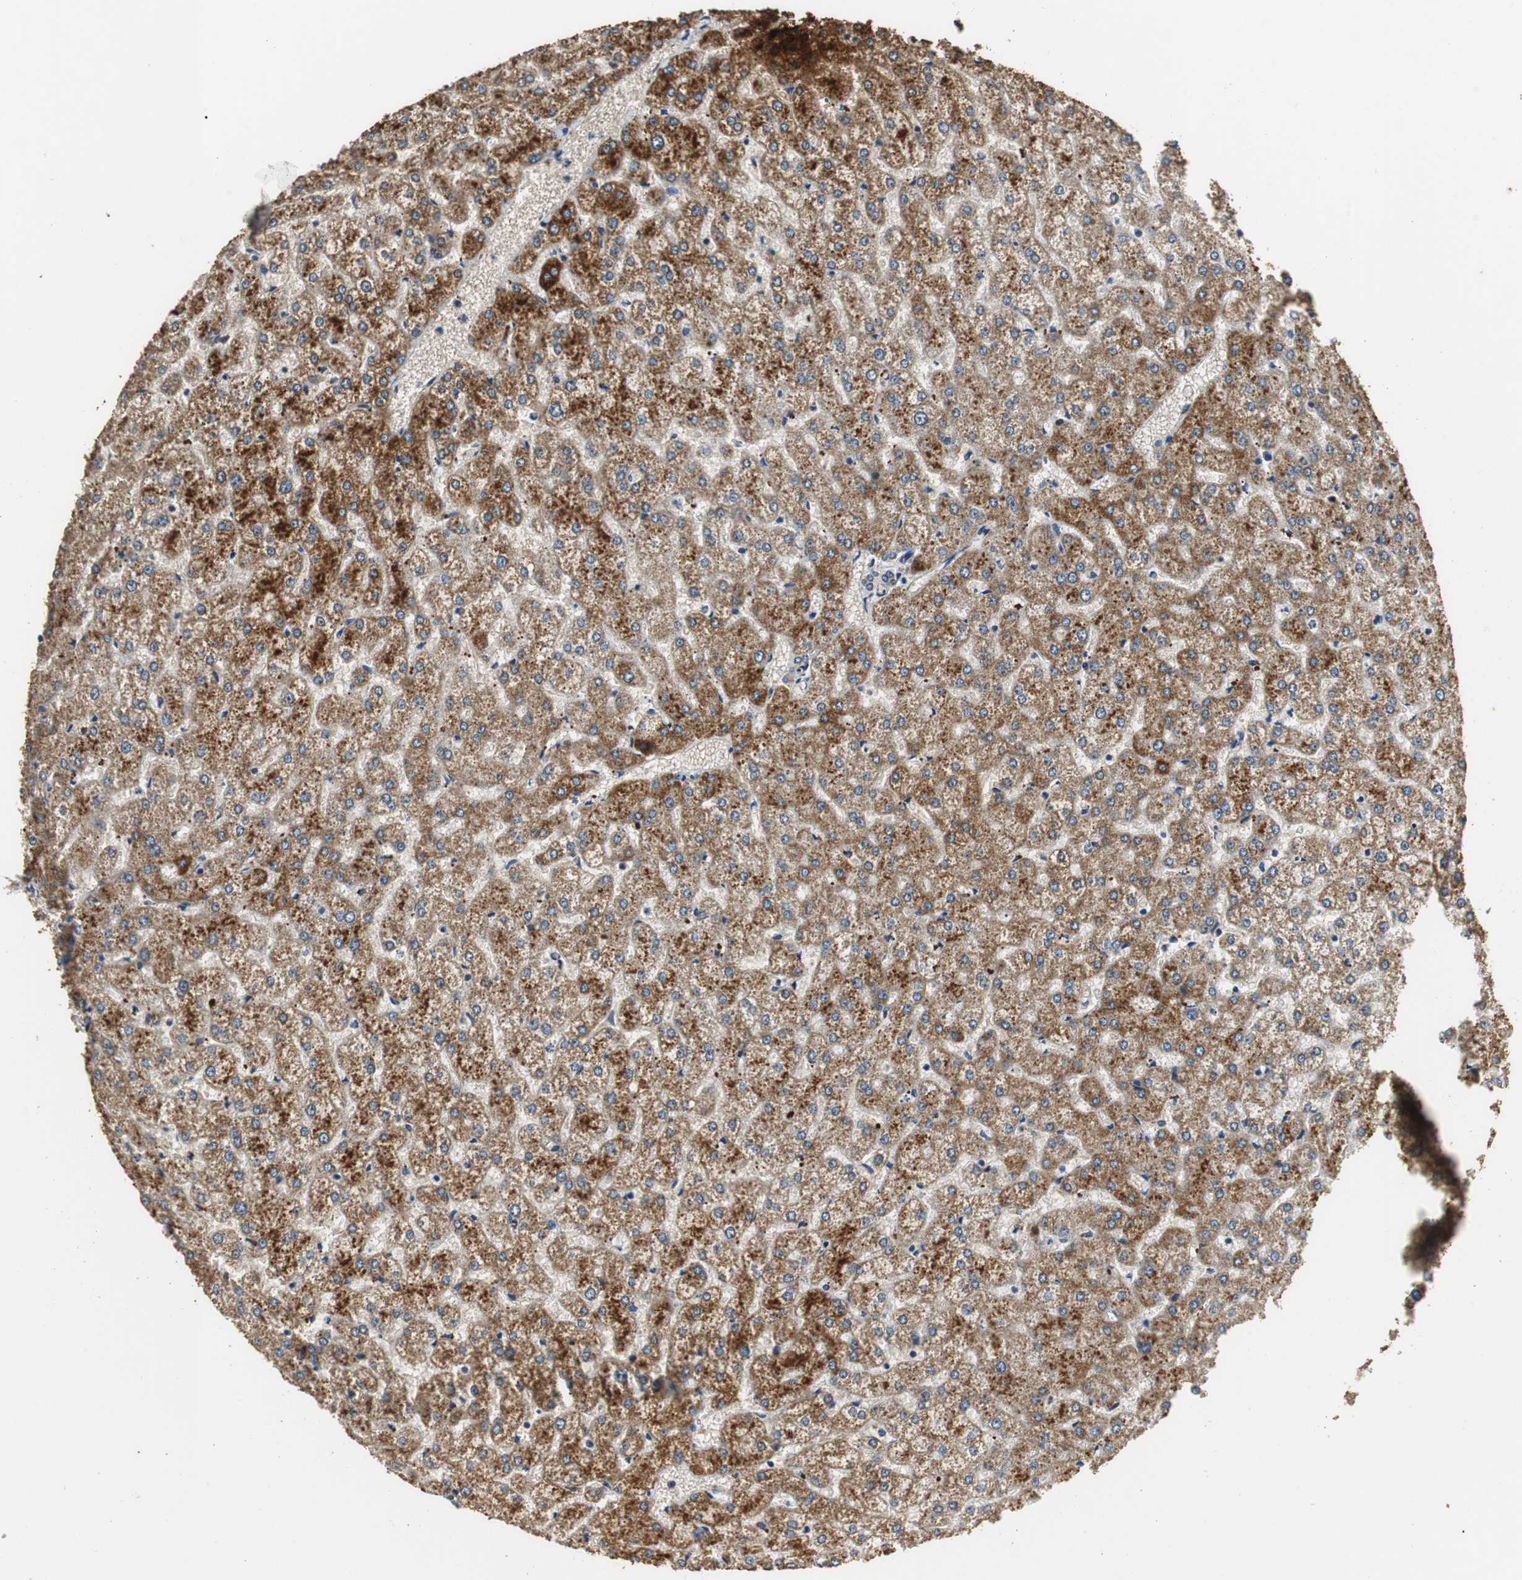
{"staining": {"intensity": "weak", "quantity": "25%-75%", "location": "cytoplasmic/membranous"}, "tissue": "liver", "cell_type": "Cholangiocytes", "image_type": "normal", "snomed": [{"axis": "morphology", "description": "Normal tissue, NOS"}, {"axis": "topography", "description": "Liver"}], "caption": "Liver stained with IHC displays weak cytoplasmic/membranous positivity in approximately 25%-75% of cholangiocytes.", "gene": "NNT", "patient": {"sex": "female", "age": 32}}